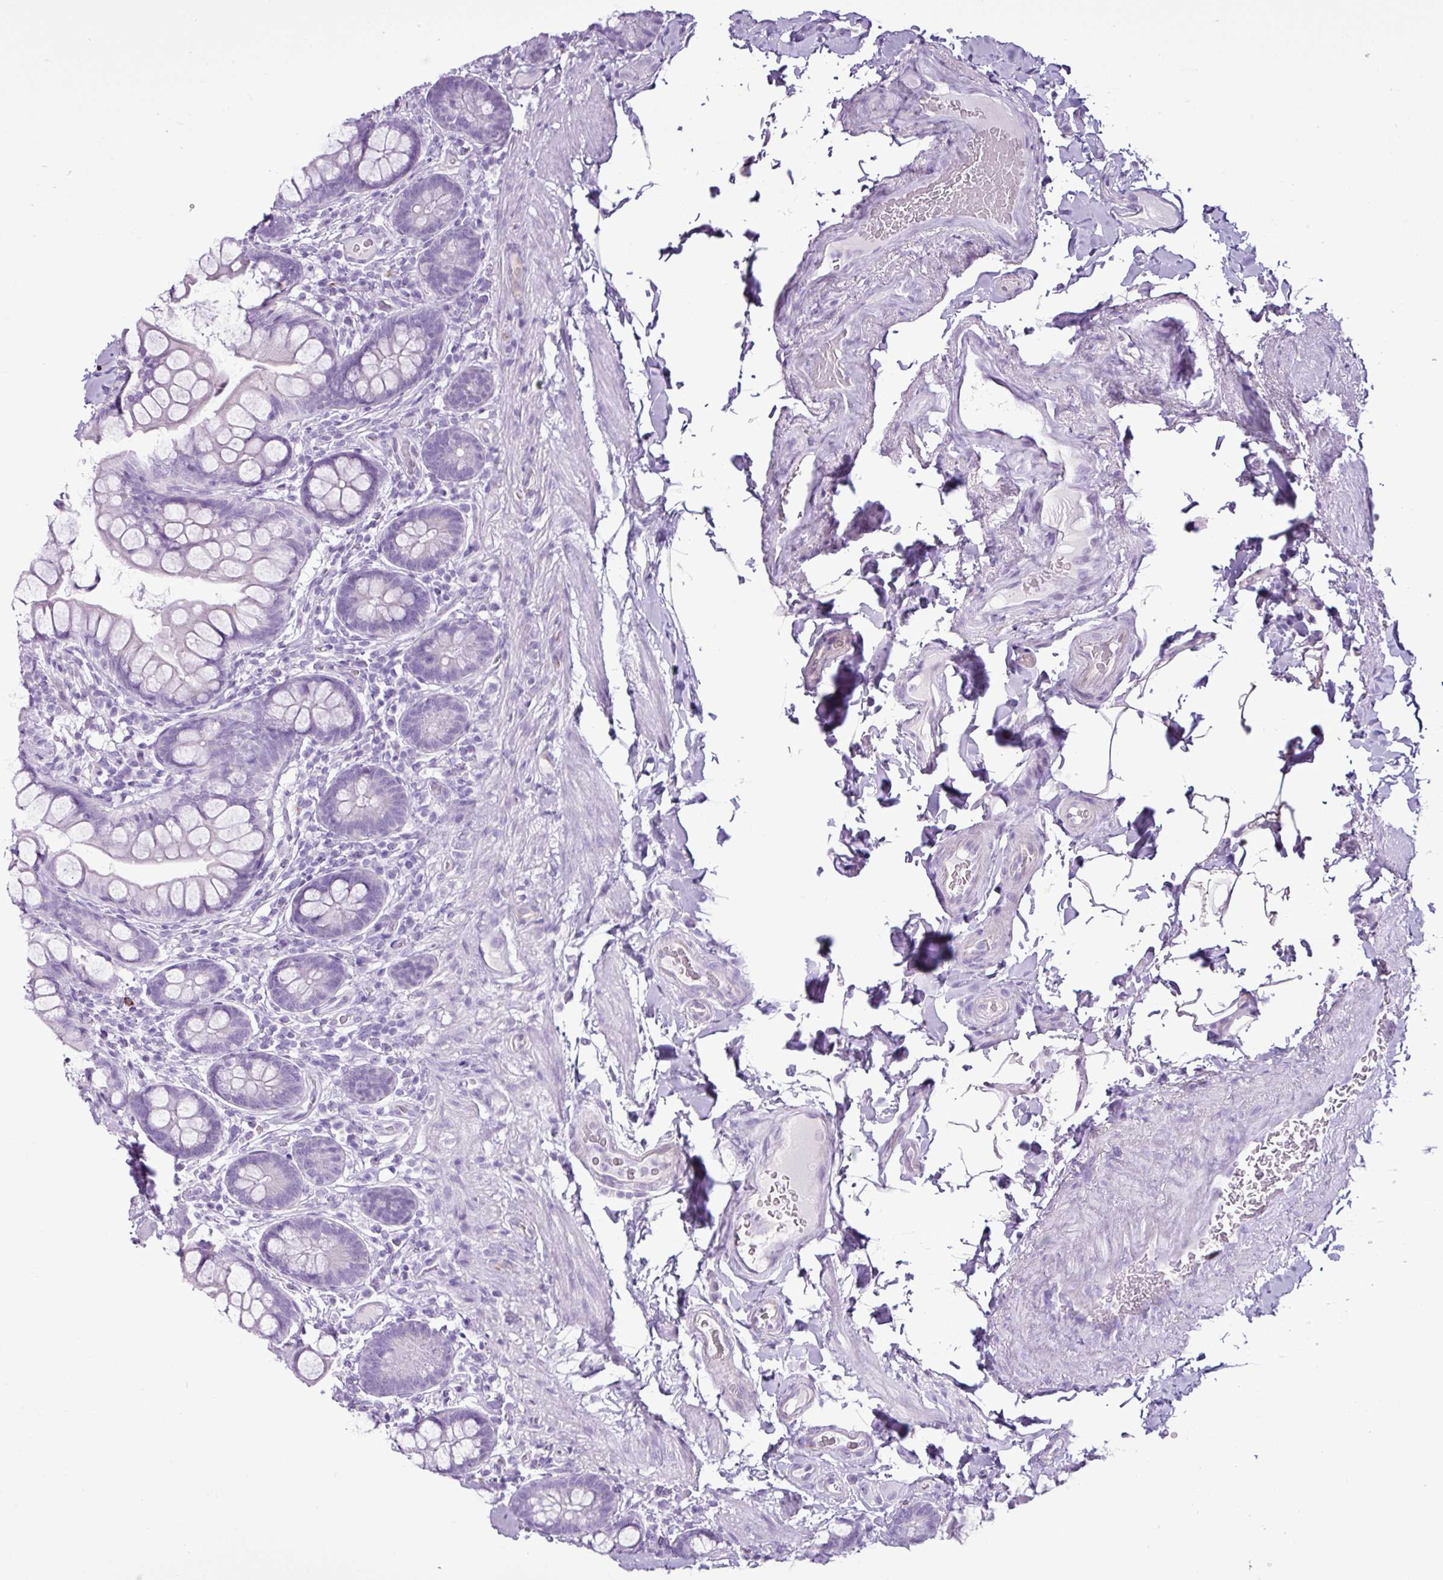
{"staining": {"intensity": "negative", "quantity": "none", "location": "none"}, "tissue": "small intestine", "cell_type": "Glandular cells", "image_type": "normal", "snomed": [{"axis": "morphology", "description": "Normal tissue, NOS"}, {"axis": "topography", "description": "Small intestine"}], "caption": "There is no significant staining in glandular cells of small intestine. The staining was performed using DAB to visualize the protein expression in brown, while the nuclei were stained in blue with hematoxylin (Magnification: 20x).", "gene": "LILRB4", "patient": {"sex": "male", "age": 70}}